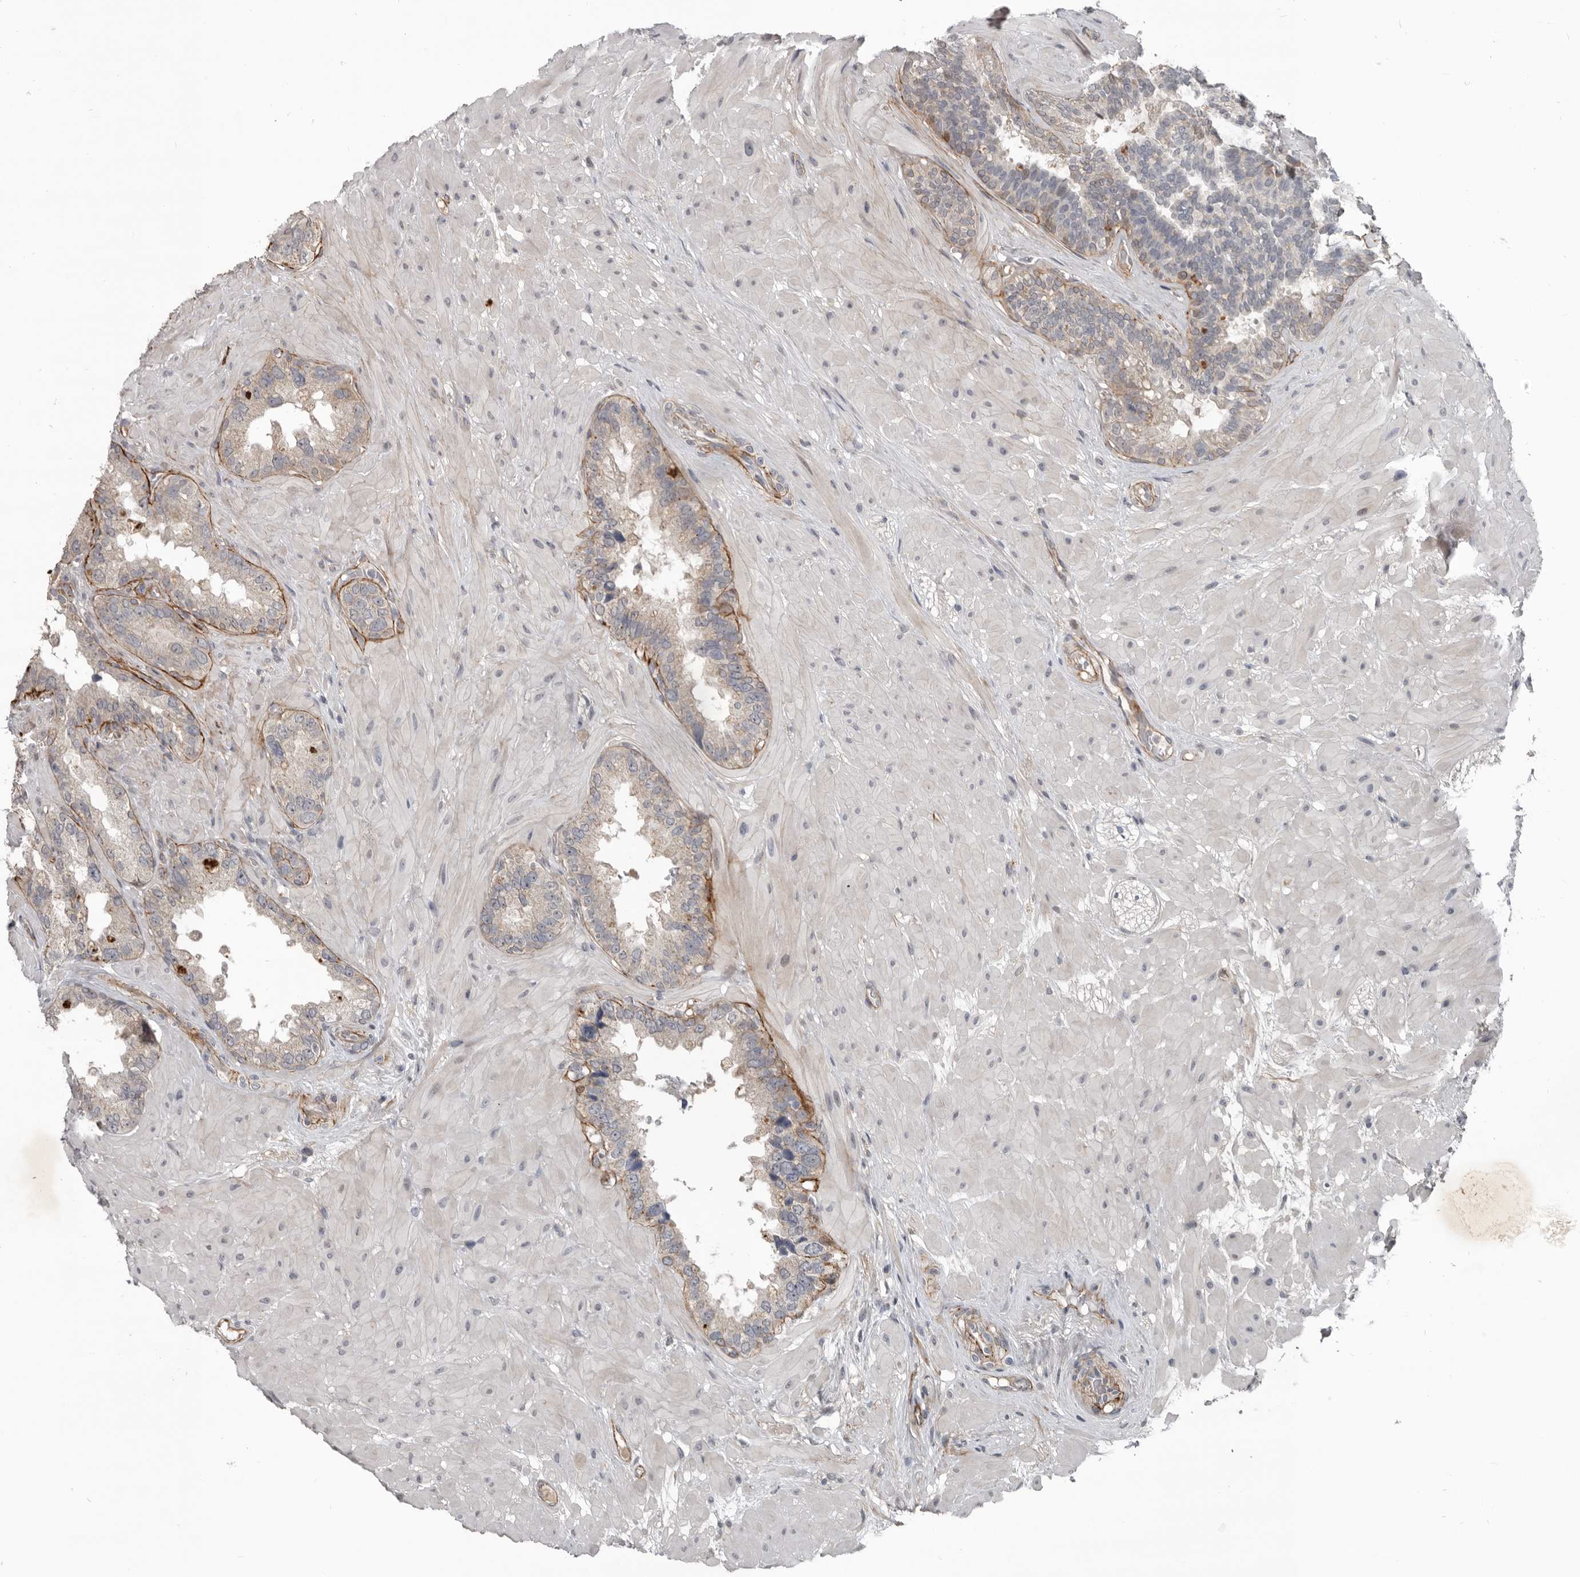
{"staining": {"intensity": "negative", "quantity": "none", "location": "none"}, "tissue": "seminal vesicle", "cell_type": "Glandular cells", "image_type": "normal", "snomed": [{"axis": "morphology", "description": "Normal tissue, NOS"}, {"axis": "topography", "description": "Seminal veicle"}], "caption": "Immunohistochemistry (IHC) of benign seminal vesicle exhibits no expression in glandular cells.", "gene": "C1orf216", "patient": {"sex": "male", "age": 80}}